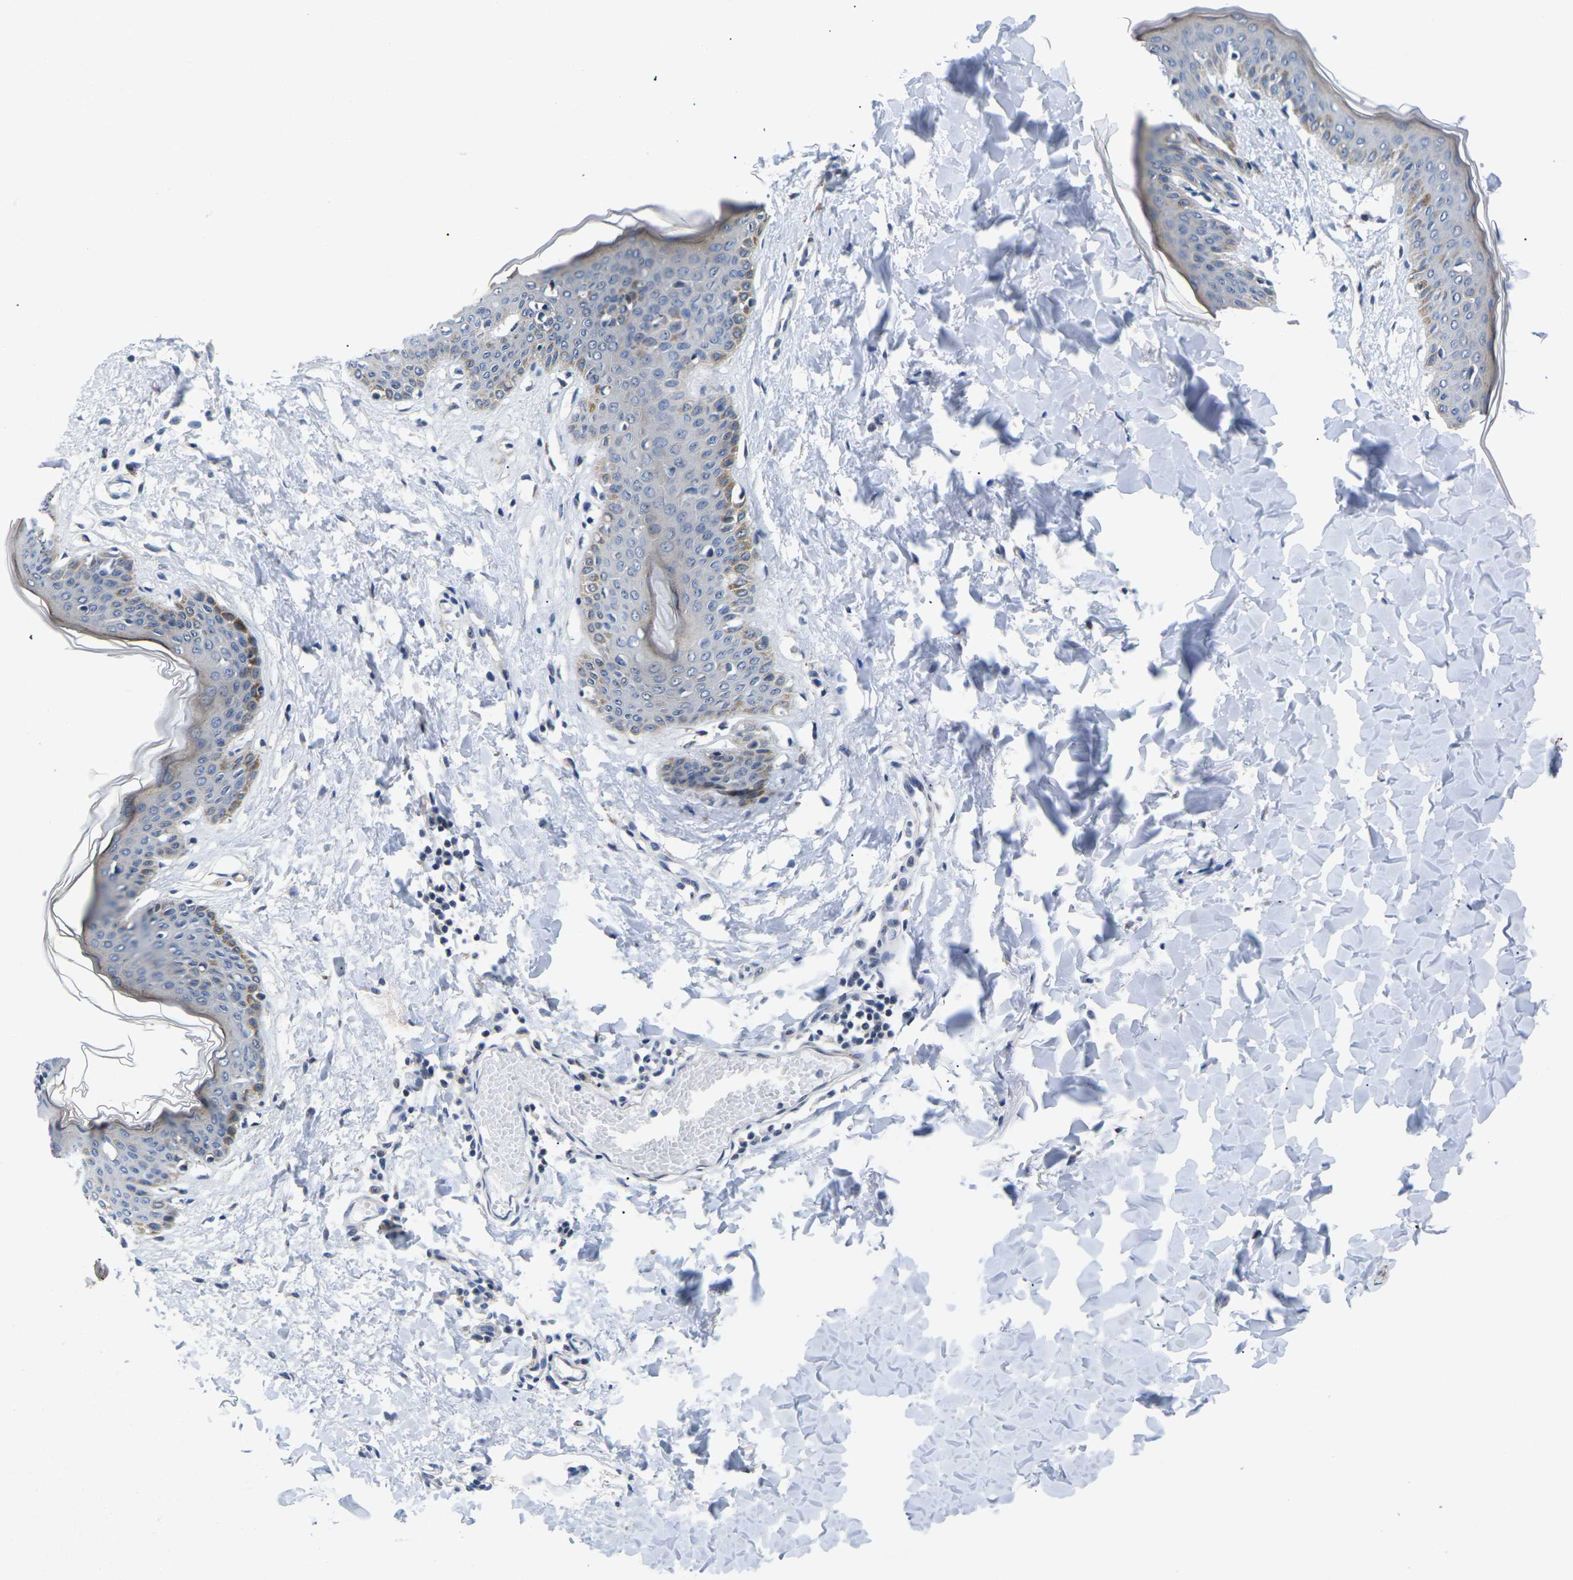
{"staining": {"intensity": "negative", "quantity": "none", "location": "none"}, "tissue": "skin", "cell_type": "Fibroblasts", "image_type": "normal", "snomed": [{"axis": "morphology", "description": "Normal tissue, NOS"}, {"axis": "topography", "description": "Skin"}], "caption": "High power microscopy histopathology image of an immunohistochemistry (IHC) histopathology image of benign skin, revealing no significant expression in fibroblasts. (DAB immunohistochemistry (IHC) visualized using brightfield microscopy, high magnification).", "gene": "ST6GAL2", "patient": {"sex": "female", "age": 17}}